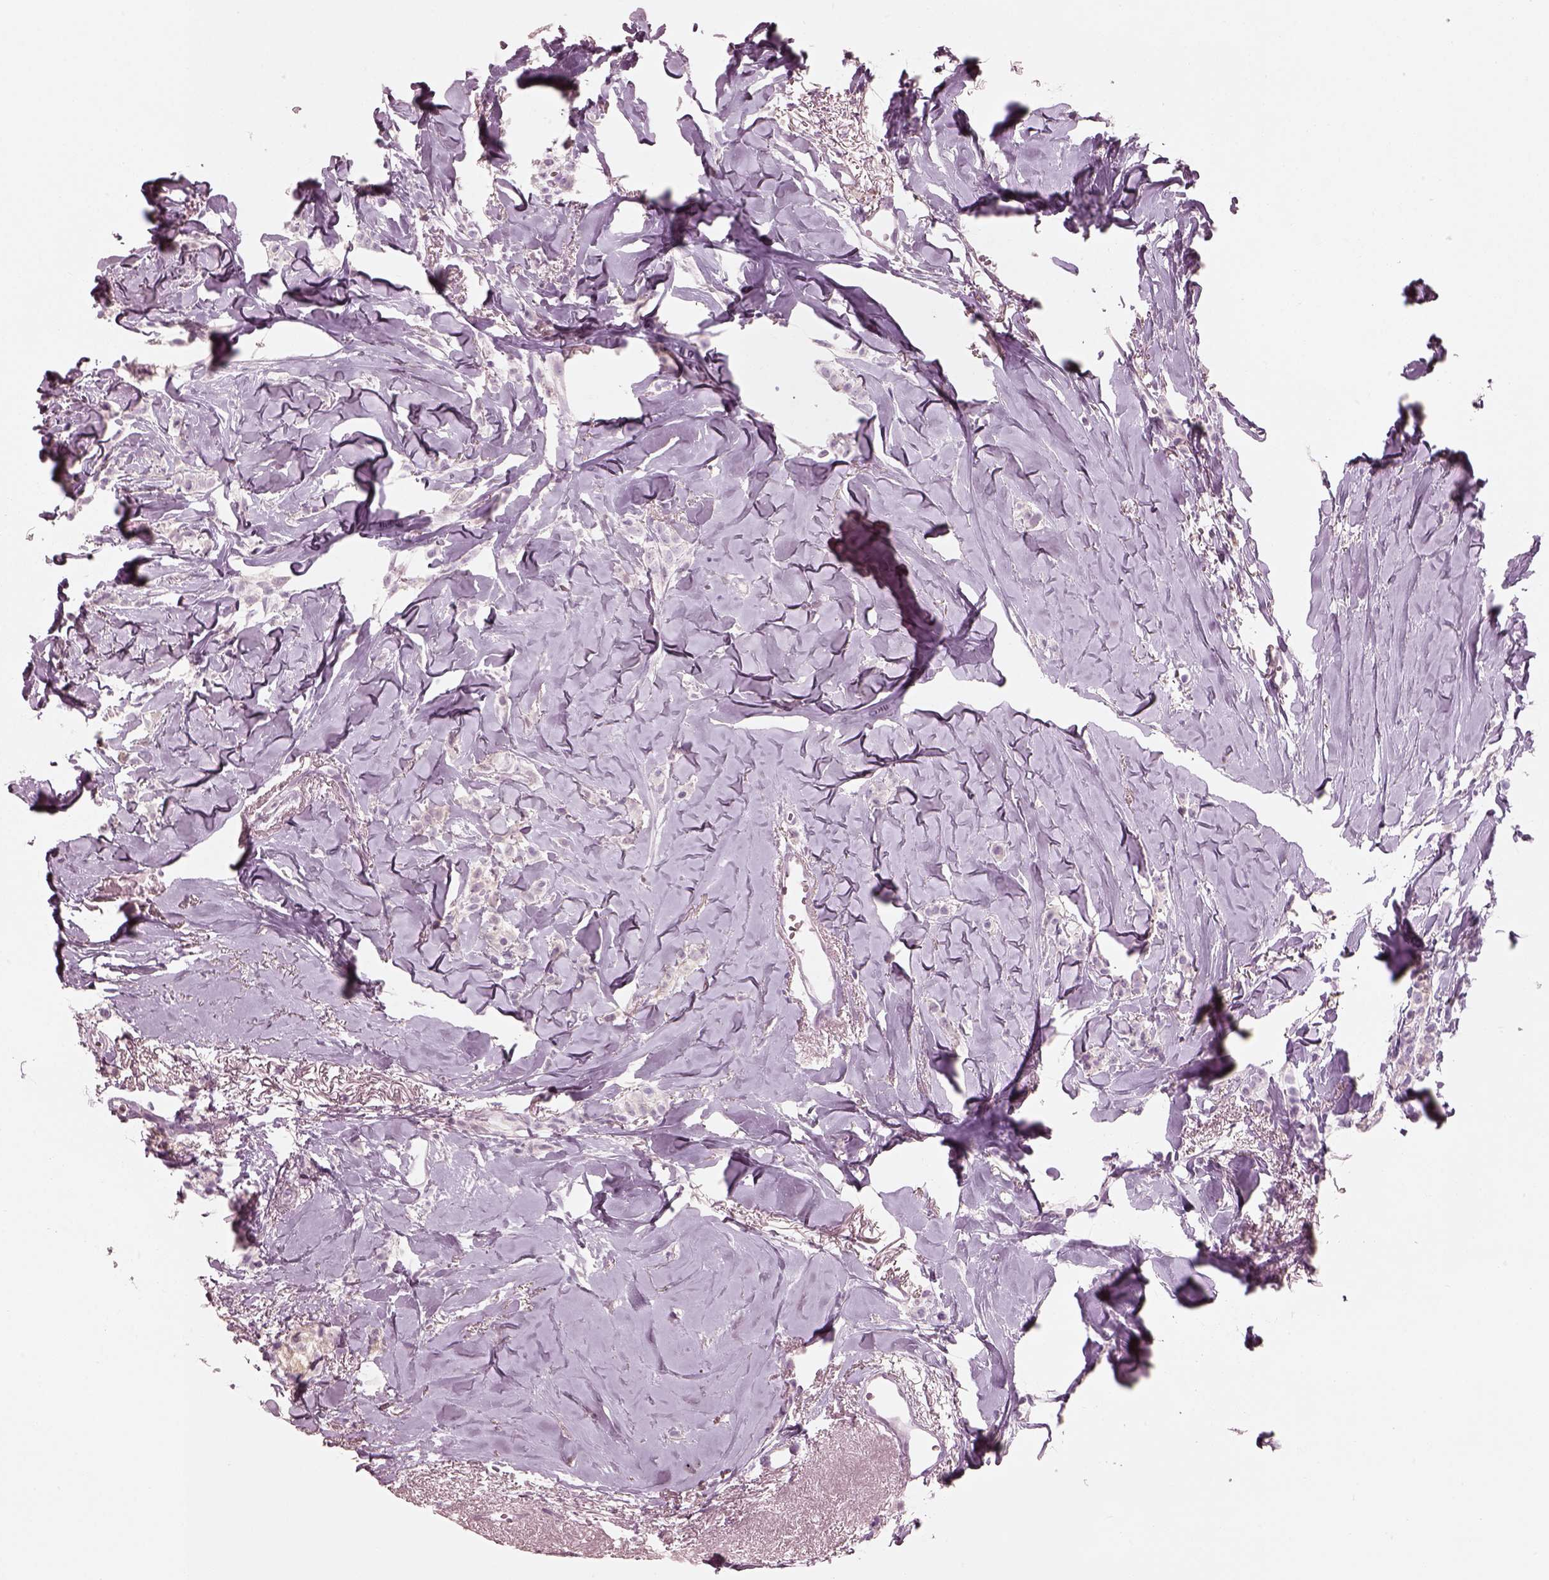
{"staining": {"intensity": "negative", "quantity": "none", "location": "none"}, "tissue": "breast cancer", "cell_type": "Tumor cells", "image_type": "cancer", "snomed": [{"axis": "morphology", "description": "Duct carcinoma"}, {"axis": "topography", "description": "Breast"}], "caption": "DAB immunohistochemical staining of breast cancer (intraductal carcinoma) displays no significant expression in tumor cells.", "gene": "SLC27A2", "patient": {"sex": "female", "age": 85}}